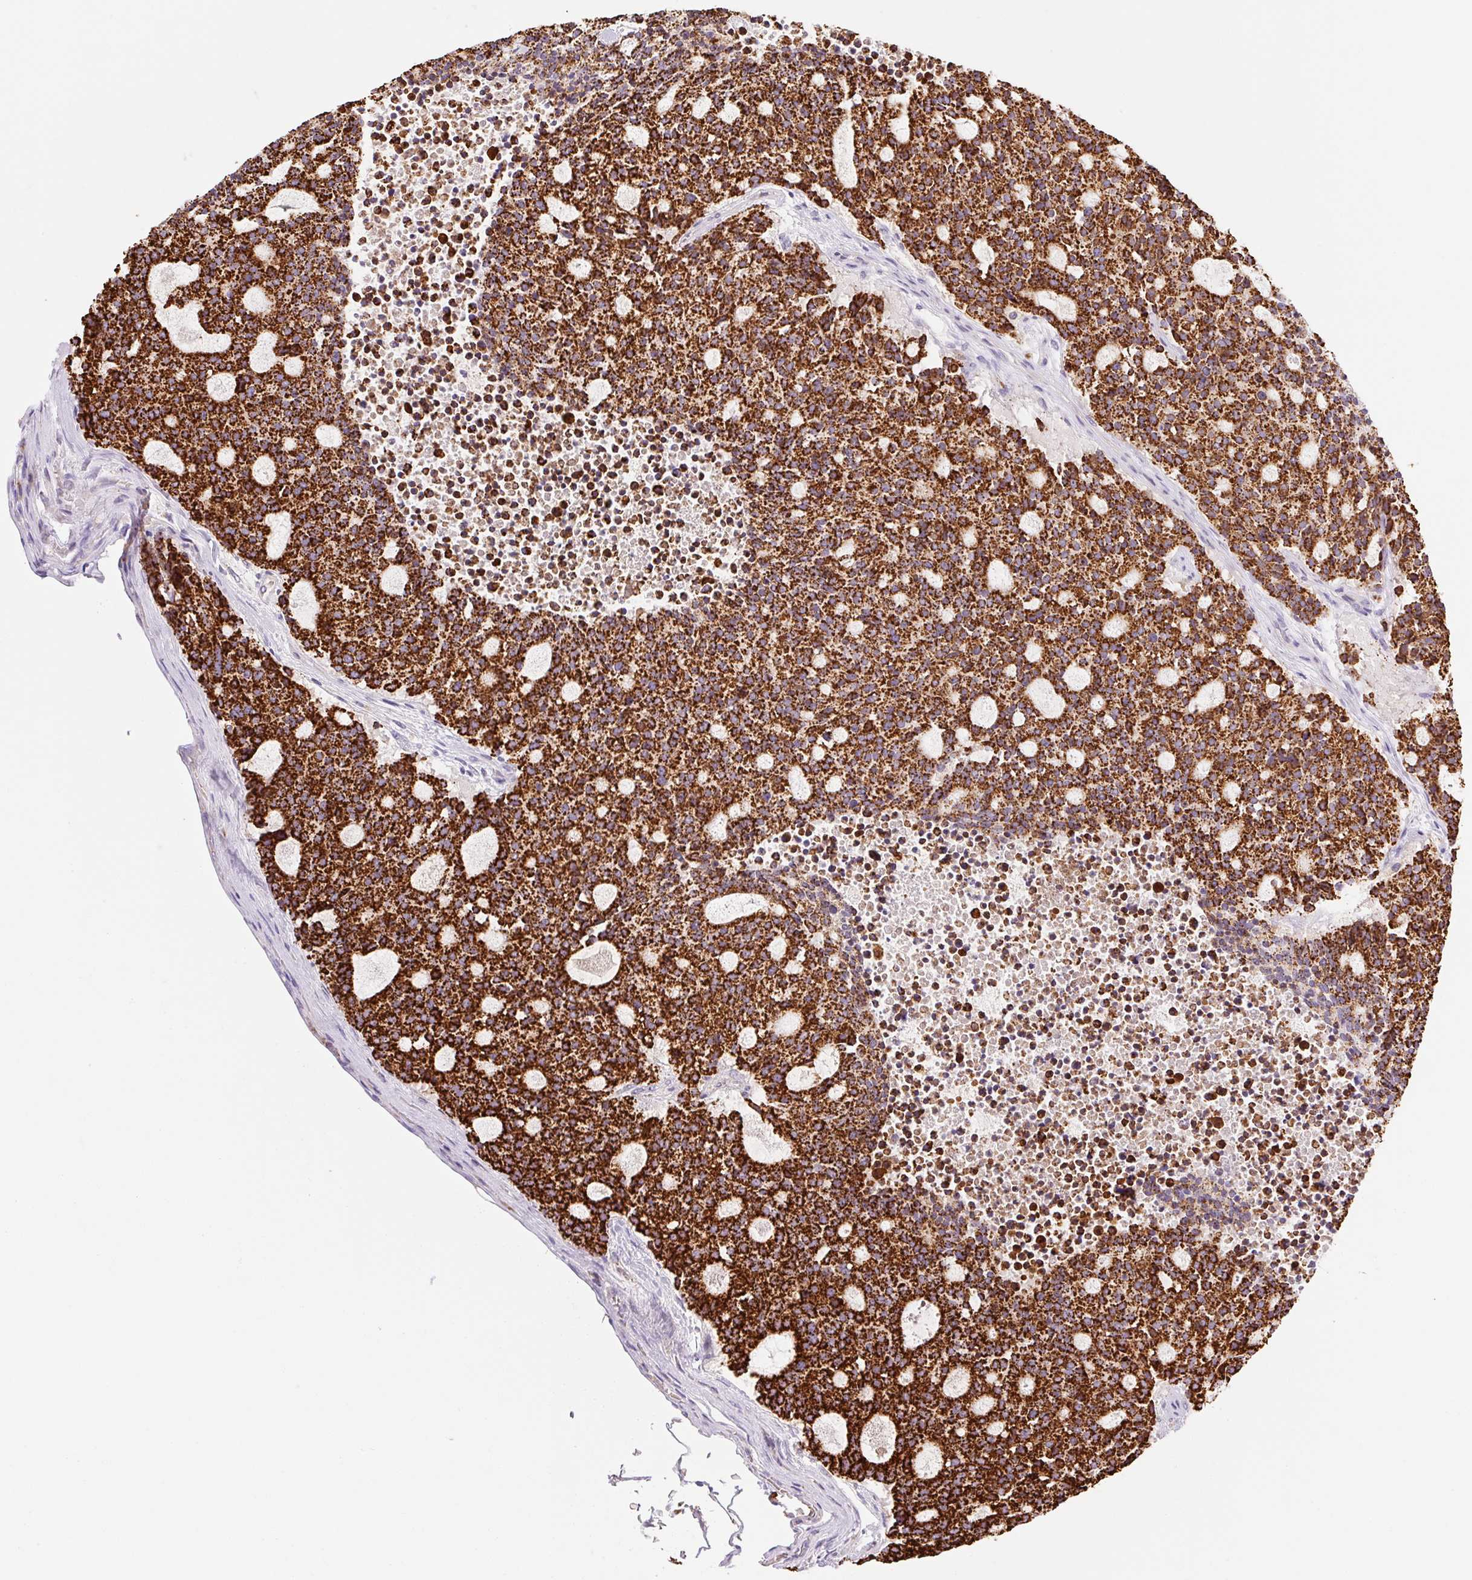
{"staining": {"intensity": "strong", "quantity": ">75%", "location": "cytoplasmic/membranous"}, "tissue": "carcinoid", "cell_type": "Tumor cells", "image_type": "cancer", "snomed": [{"axis": "morphology", "description": "Carcinoid, malignant, NOS"}, {"axis": "topography", "description": "Pancreas"}], "caption": "Carcinoid stained for a protein displays strong cytoplasmic/membranous positivity in tumor cells. Nuclei are stained in blue.", "gene": "GOSR2", "patient": {"sex": "female", "age": 54}}